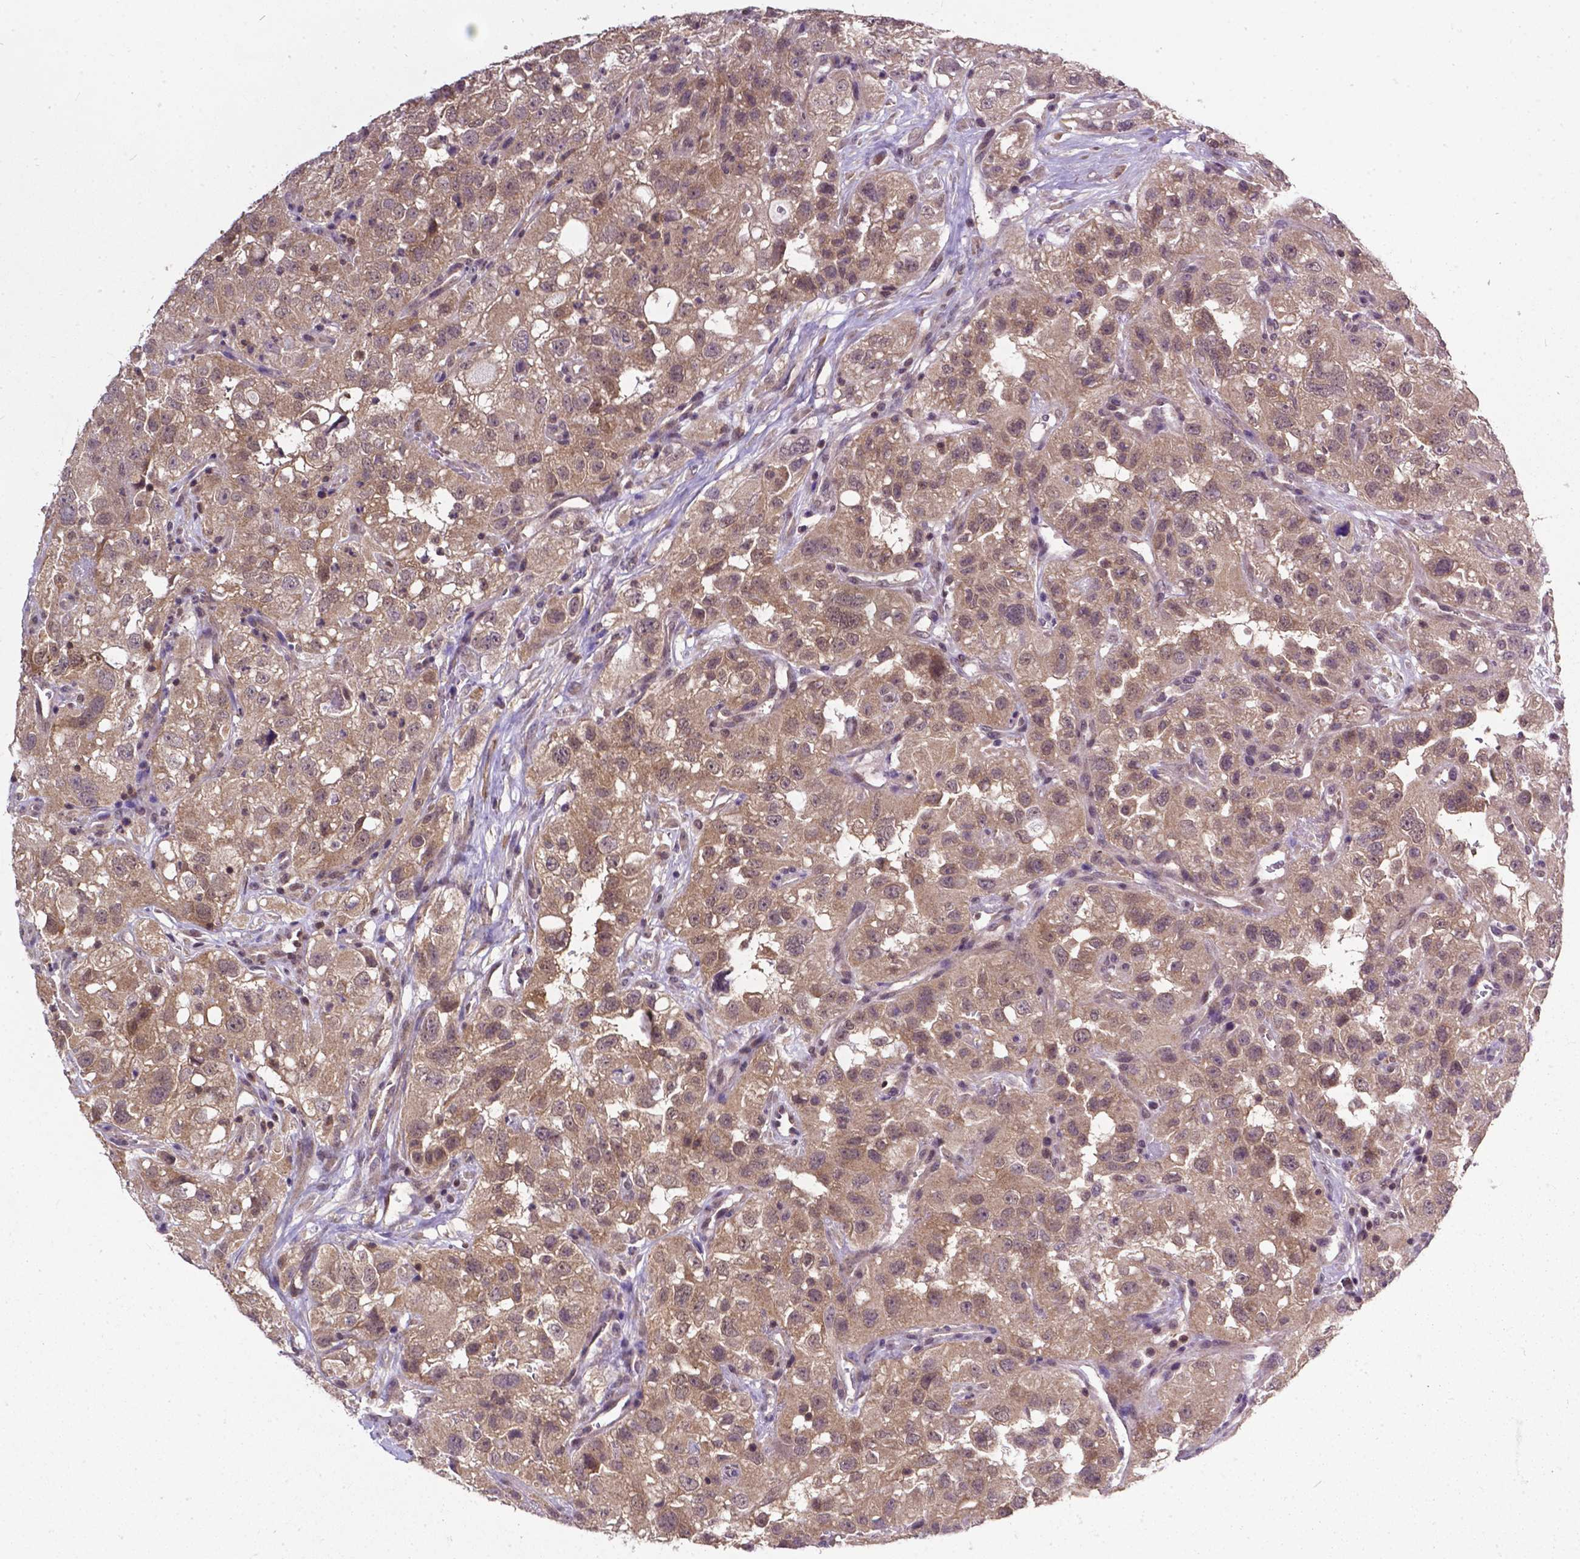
{"staining": {"intensity": "weak", "quantity": ">75%", "location": "cytoplasmic/membranous,nuclear"}, "tissue": "renal cancer", "cell_type": "Tumor cells", "image_type": "cancer", "snomed": [{"axis": "morphology", "description": "Adenocarcinoma, NOS"}, {"axis": "topography", "description": "Kidney"}], "caption": "Protein expression analysis of human adenocarcinoma (renal) reveals weak cytoplasmic/membranous and nuclear staining in about >75% of tumor cells. (DAB (3,3'-diaminobenzidine) IHC with brightfield microscopy, high magnification).", "gene": "OTUB1", "patient": {"sex": "male", "age": 64}}